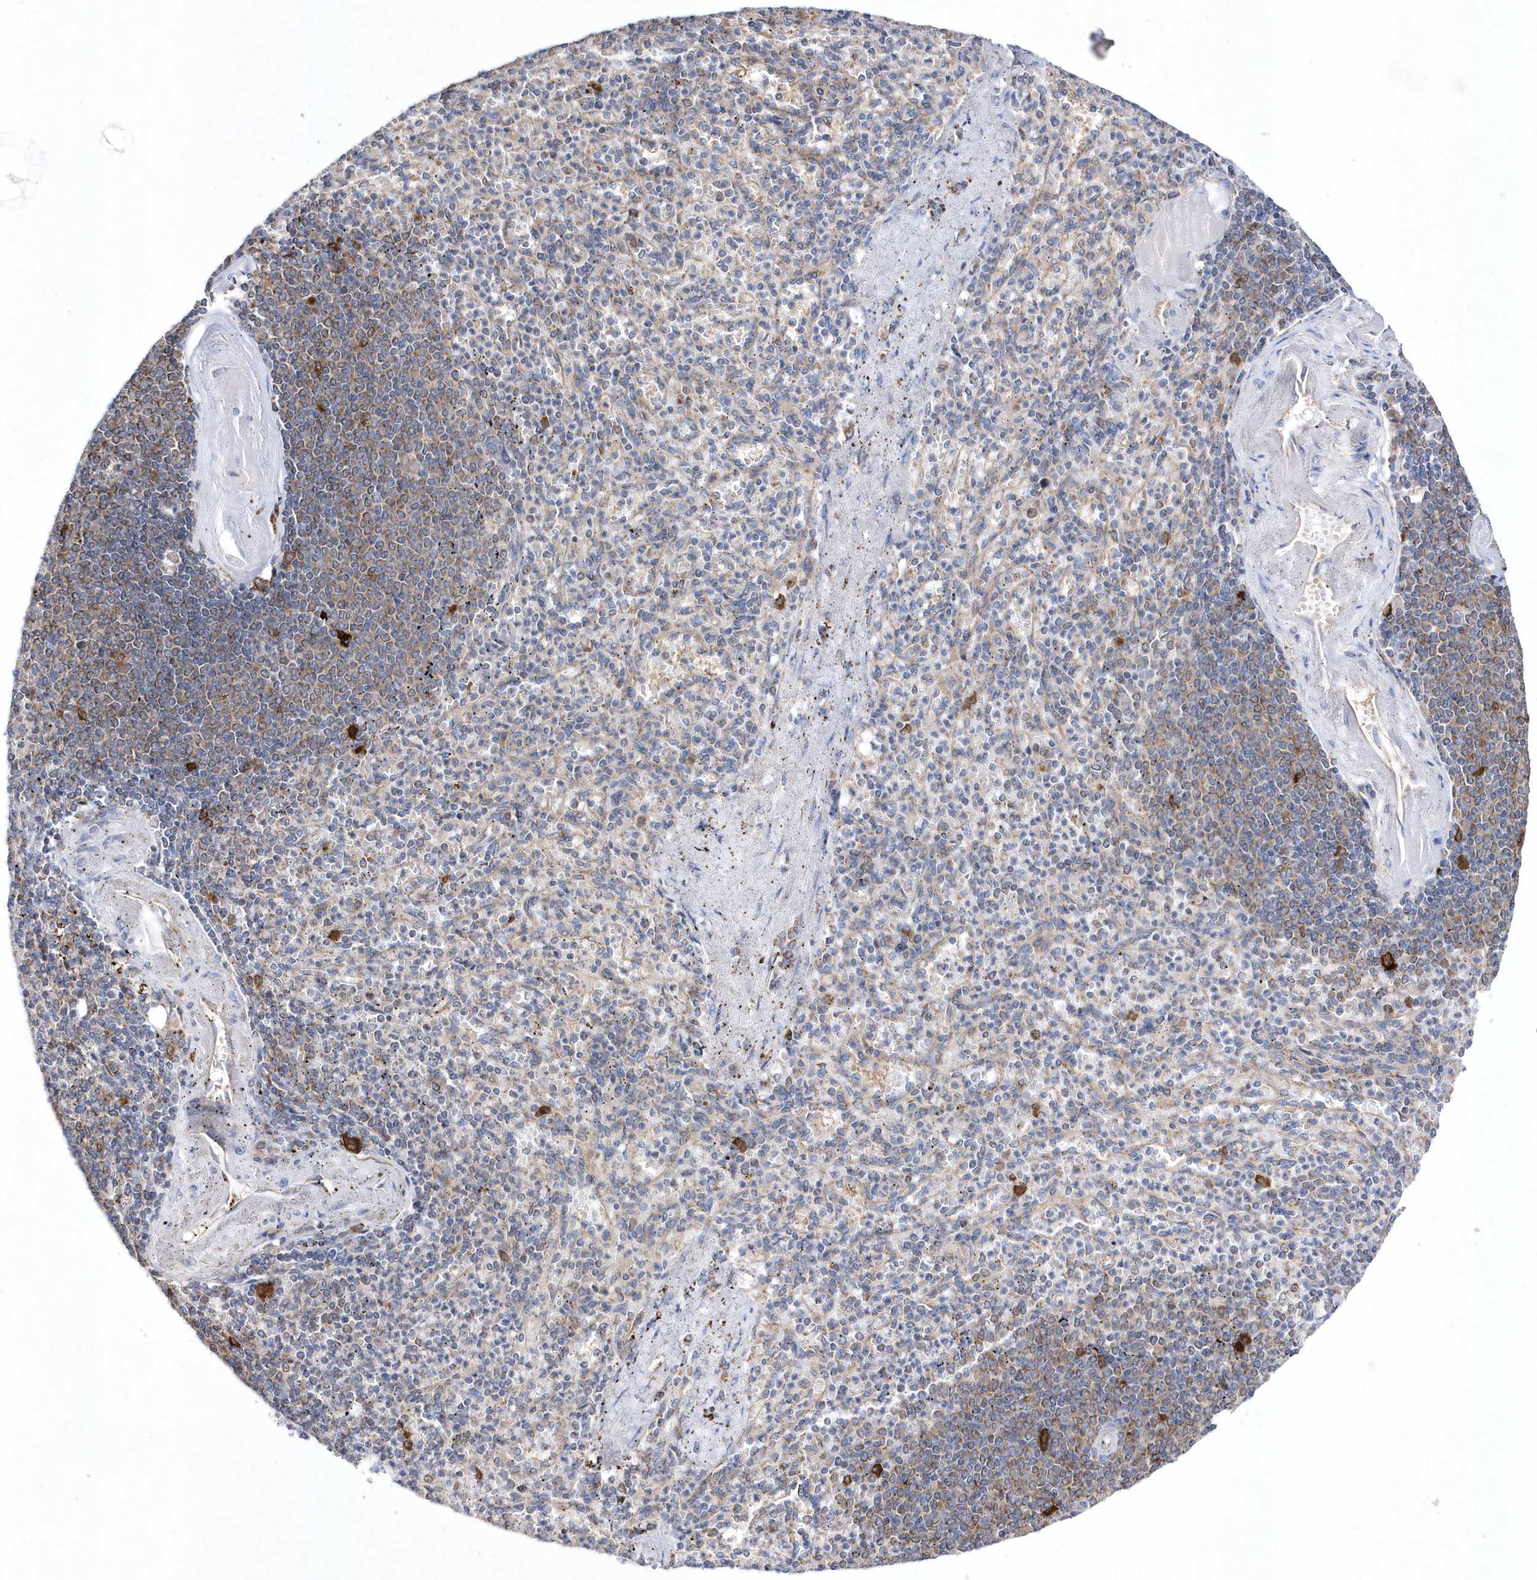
{"staining": {"intensity": "moderate", "quantity": "<25%", "location": "cytoplasmic/membranous"}, "tissue": "spleen", "cell_type": "Cells in red pulp", "image_type": "normal", "snomed": [{"axis": "morphology", "description": "Normal tissue, NOS"}, {"axis": "topography", "description": "Spleen"}], "caption": "A low amount of moderate cytoplasmic/membranous positivity is identified in approximately <25% of cells in red pulp in normal spleen. (IHC, brightfield microscopy, high magnification).", "gene": "JKAMP", "patient": {"sex": "female", "age": 74}}